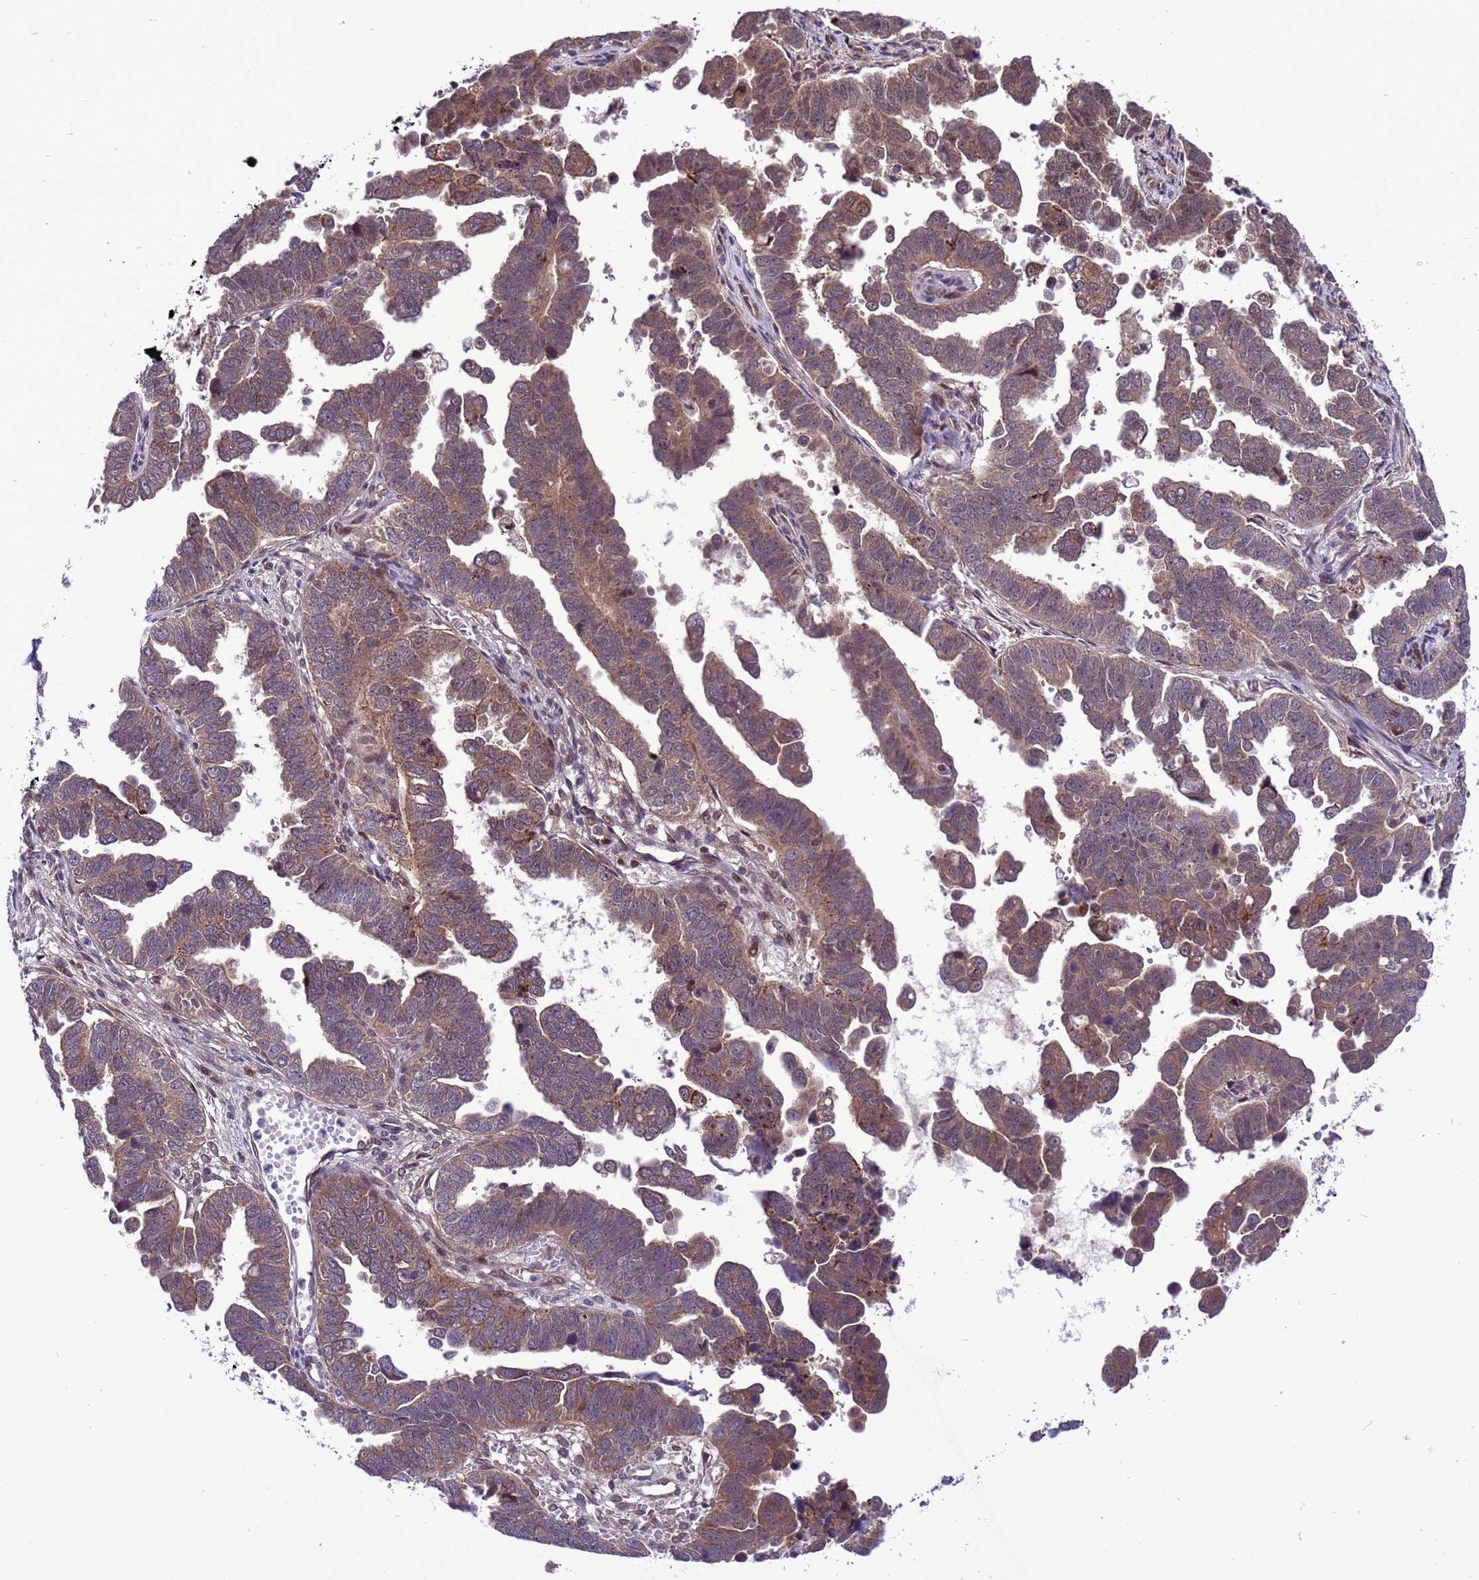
{"staining": {"intensity": "weak", "quantity": ">75%", "location": "cytoplasmic/membranous,nuclear"}, "tissue": "endometrial cancer", "cell_type": "Tumor cells", "image_type": "cancer", "snomed": [{"axis": "morphology", "description": "Adenocarcinoma, NOS"}, {"axis": "topography", "description": "Endometrium"}], "caption": "Protein expression analysis of endometrial cancer (adenocarcinoma) demonstrates weak cytoplasmic/membranous and nuclear staining in about >75% of tumor cells. (IHC, brightfield microscopy, high magnification).", "gene": "RASD1", "patient": {"sex": "female", "age": 75}}